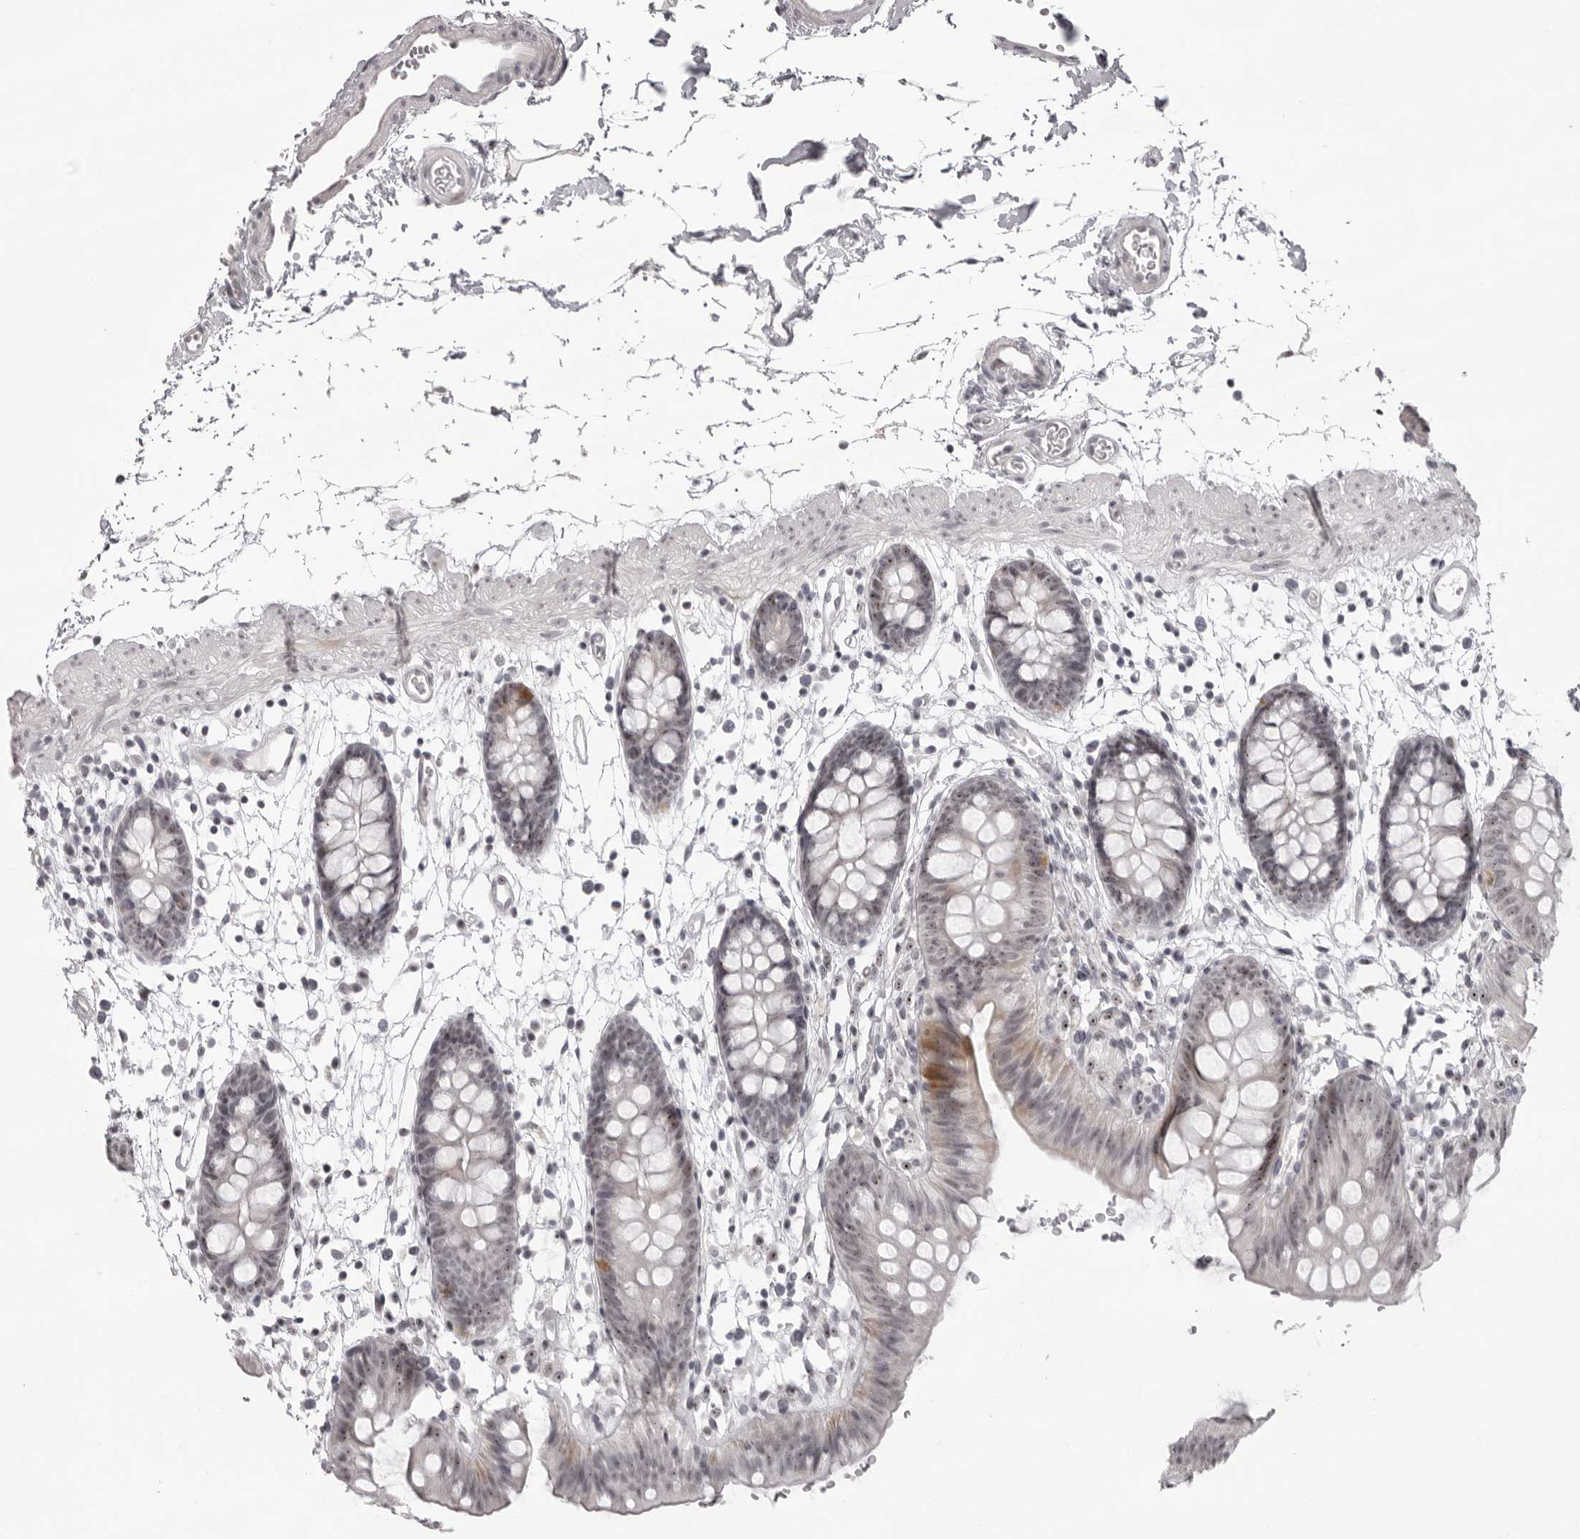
{"staining": {"intensity": "negative", "quantity": "none", "location": "none"}, "tissue": "colon", "cell_type": "Endothelial cells", "image_type": "normal", "snomed": [{"axis": "morphology", "description": "Normal tissue, NOS"}, {"axis": "topography", "description": "Colon"}], "caption": "Immunohistochemistry (IHC) of benign human colon shows no positivity in endothelial cells.", "gene": "HELZ", "patient": {"sex": "male", "age": 56}}